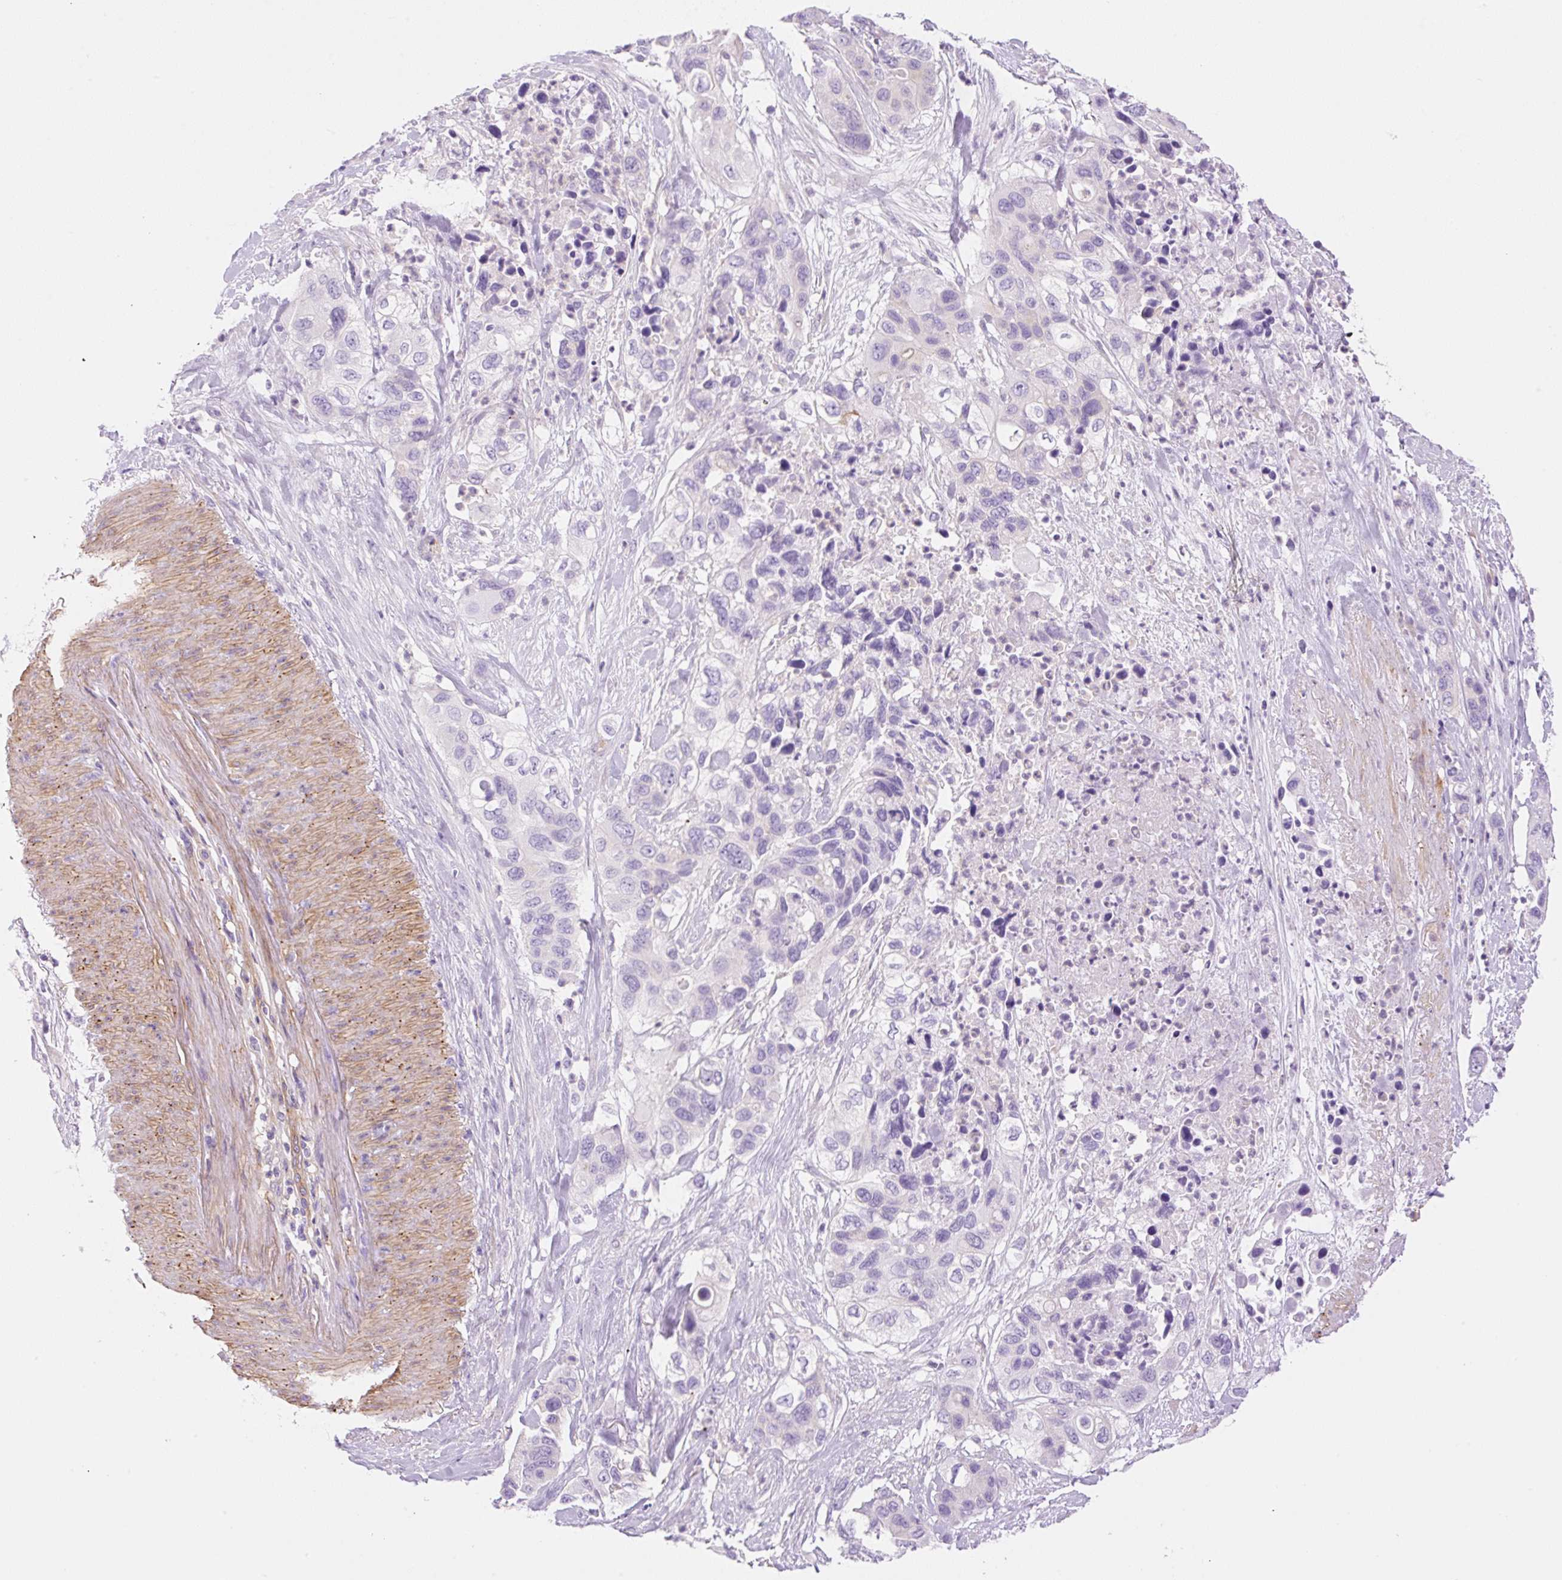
{"staining": {"intensity": "negative", "quantity": "none", "location": "none"}, "tissue": "pancreatic cancer", "cell_type": "Tumor cells", "image_type": "cancer", "snomed": [{"axis": "morphology", "description": "Adenocarcinoma, NOS"}, {"axis": "topography", "description": "Pancreas"}], "caption": "The photomicrograph exhibits no significant staining in tumor cells of pancreatic cancer (adenocarcinoma).", "gene": "EHD3", "patient": {"sex": "female", "age": 71}}